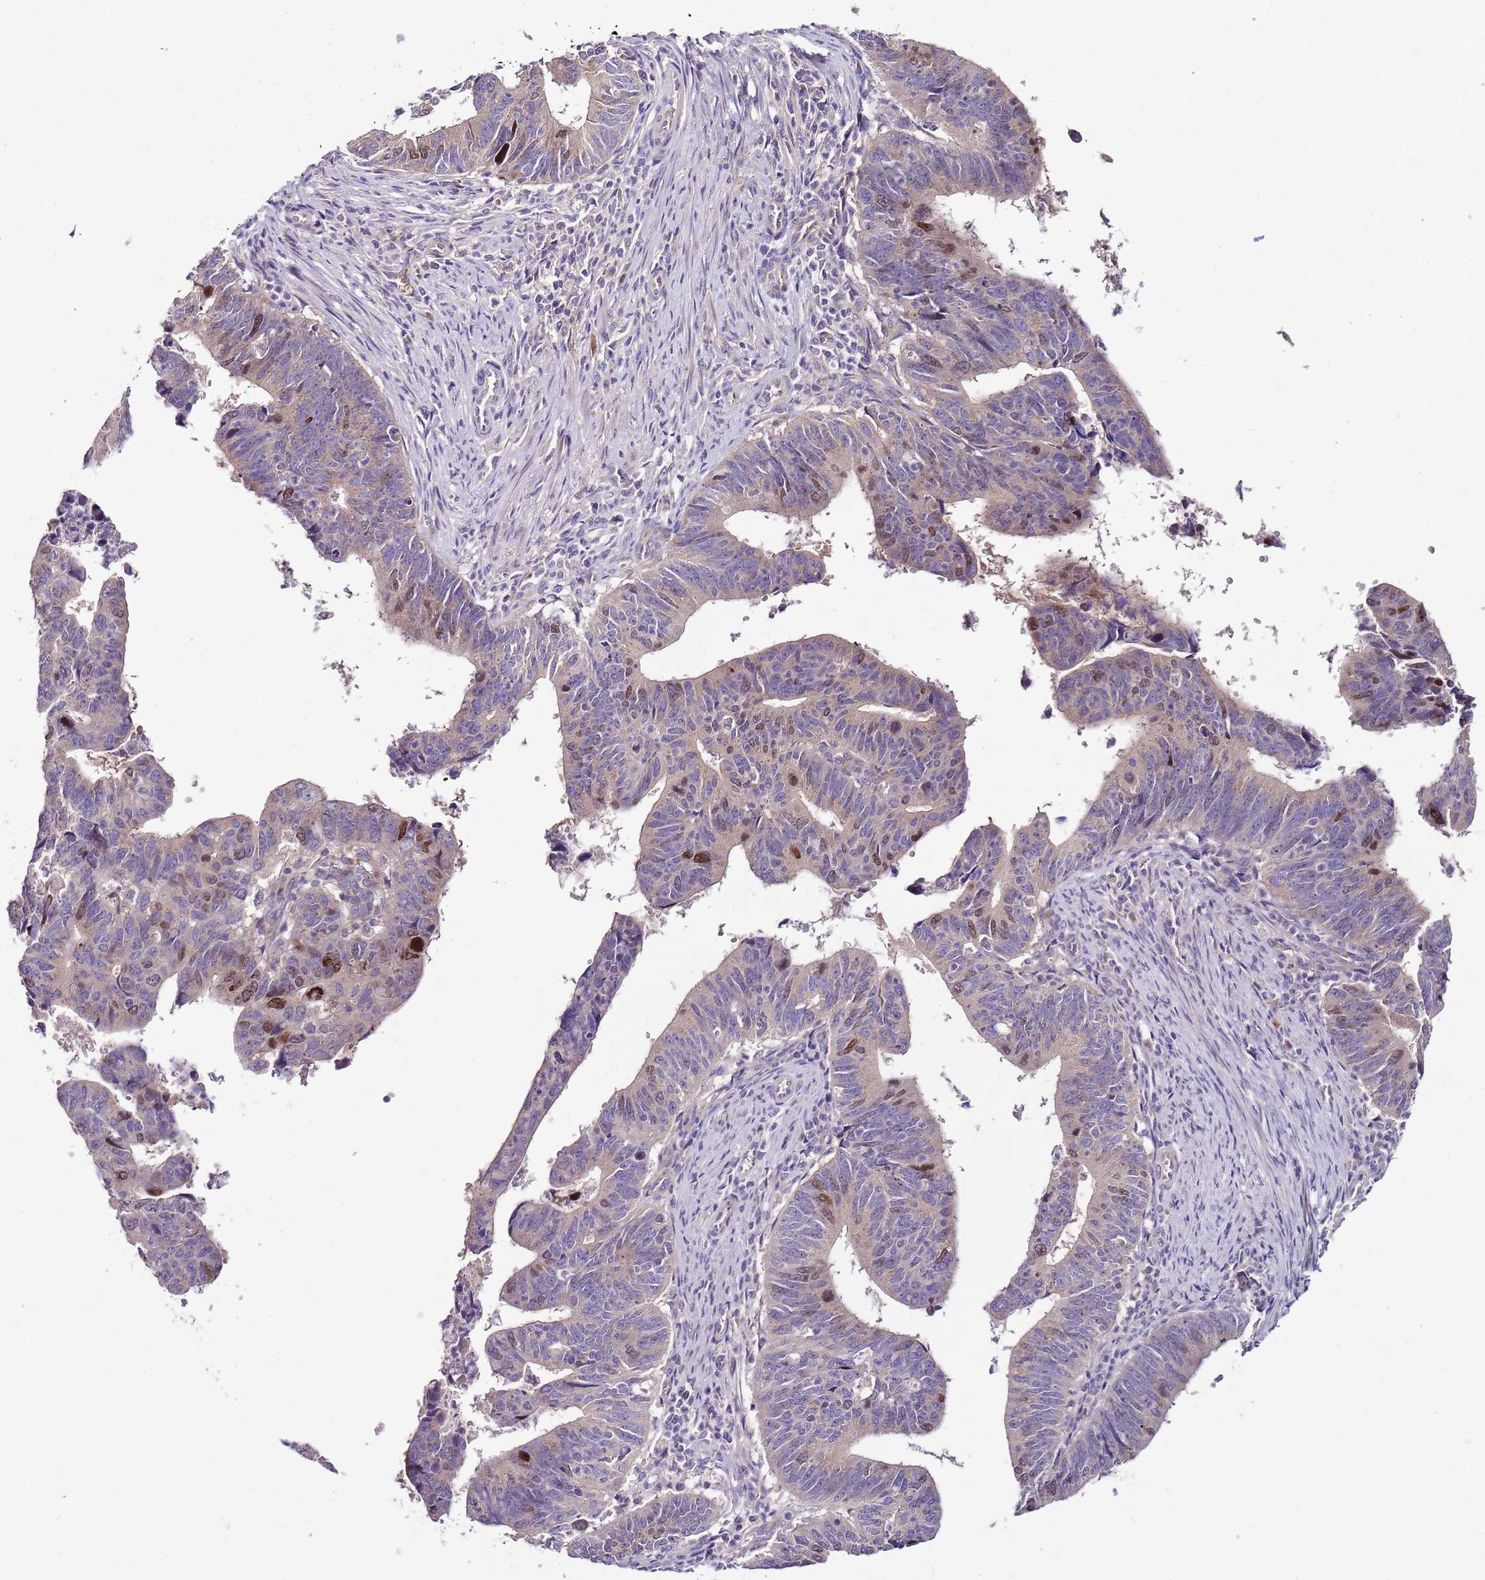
{"staining": {"intensity": "moderate", "quantity": "<25%", "location": "nuclear"}, "tissue": "stomach cancer", "cell_type": "Tumor cells", "image_type": "cancer", "snomed": [{"axis": "morphology", "description": "Adenocarcinoma, NOS"}, {"axis": "topography", "description": "Stomach"}], "caption": "Immunohistochemistry (IHC) of human stomach cancer demonstrates low levels of moderate nuclear expression in approximately <25% of tumor cells.", "gene": "FAM20A", "patient": {"sex": "male", "age": 59}}